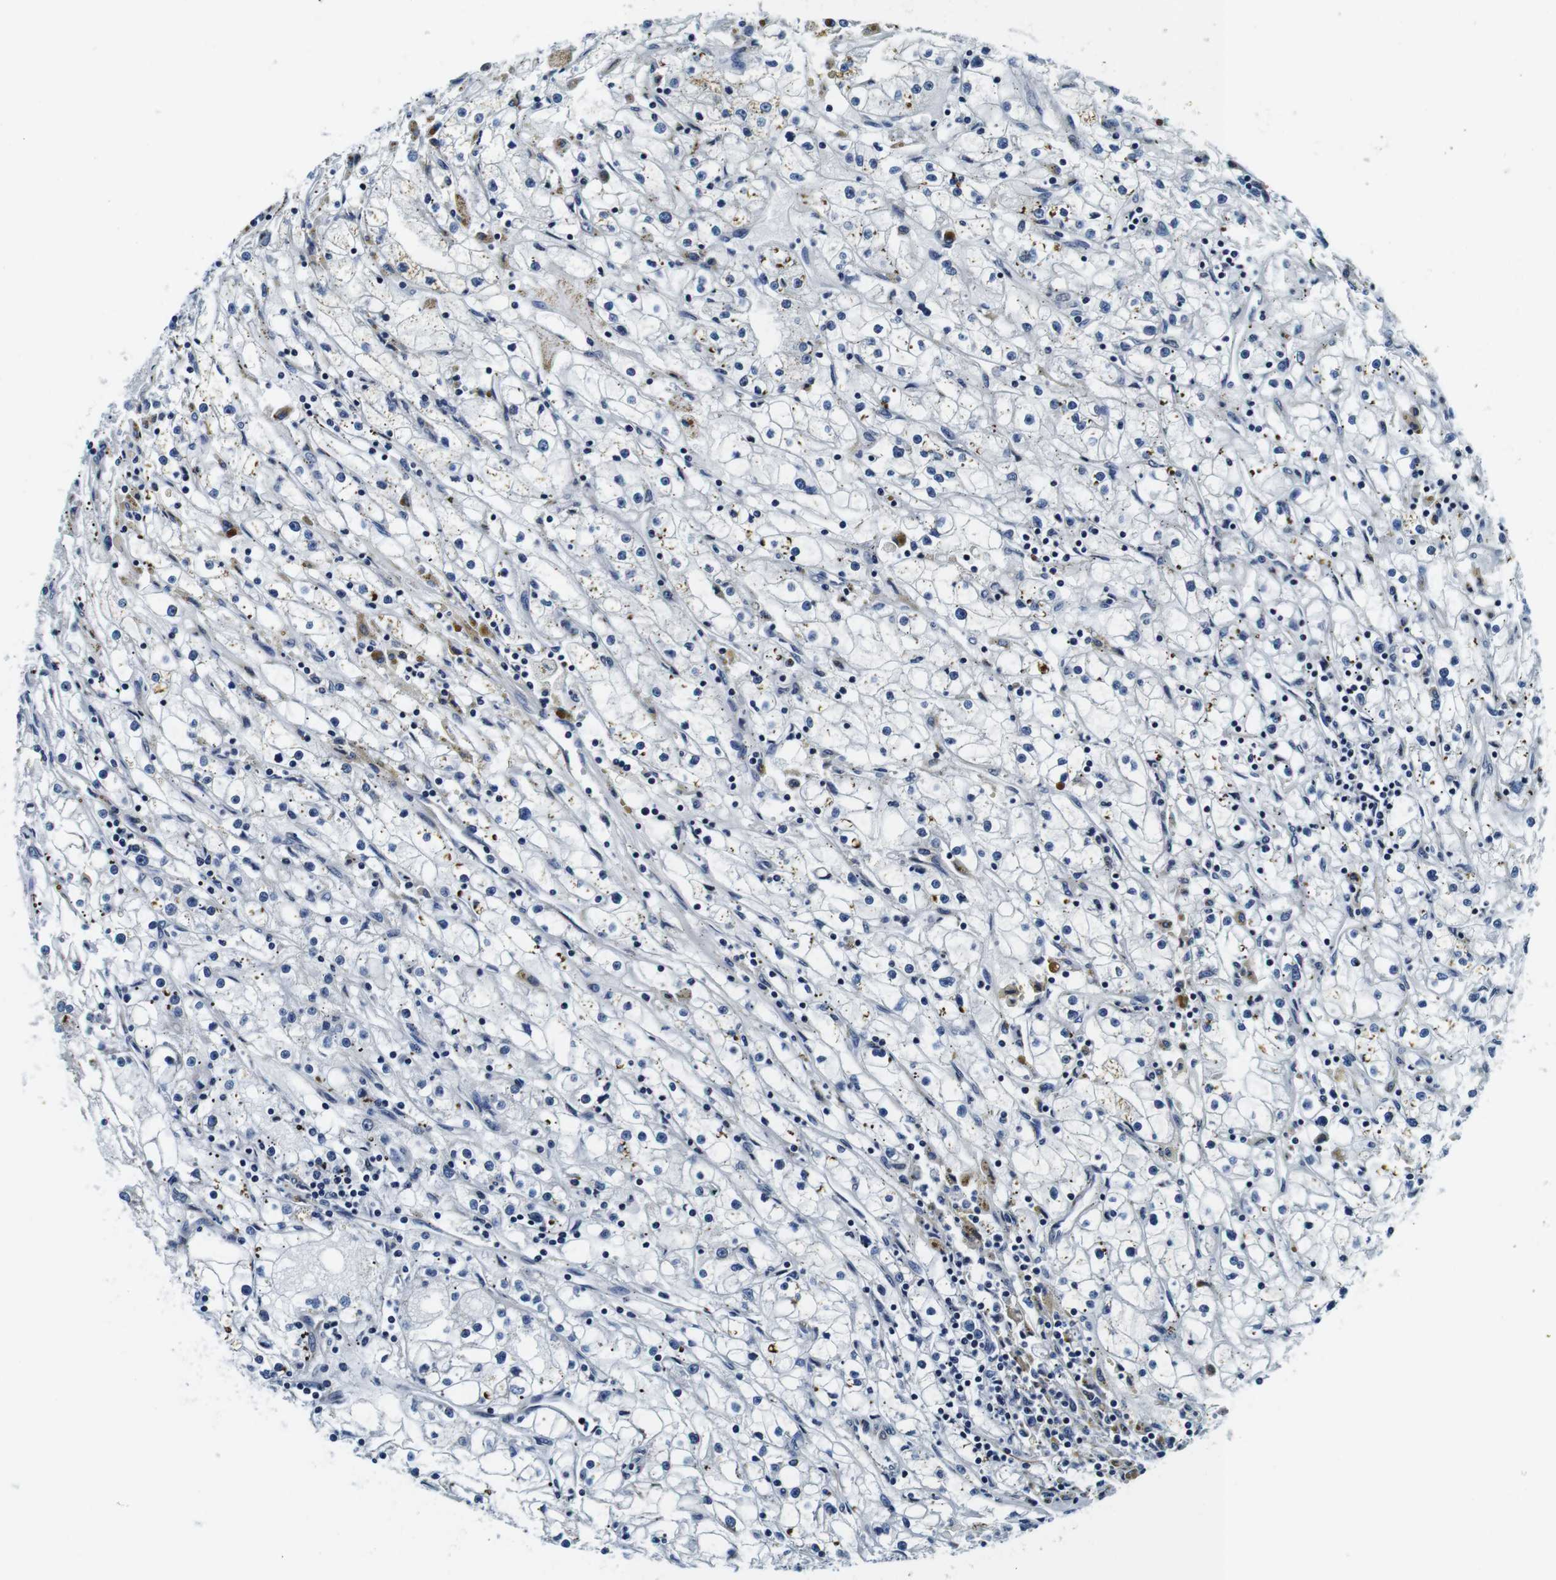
{"staining": {"intensity": "moderate", "quantity": "<25%", "location": "cytoplasmic/membranous"}, "tissue": "renal cancer", "cell_type": "Tumor cells", "image_type": "cancer", "snomed": [{"axis": "morphology", "description": "Adenocarcinoma, NOS"}, {"axis": "topography", "description": "Kidney"}], "caption": "Protein expression analysis of renal adenocarcinoma exhibits moderate cytoplasmic/membranous staining in about <25% of tumor cells. (IHC, brightfield microscopy, high magnification).", "gene": "FAR2", "patient": {"sex": "male", "age": 56}}